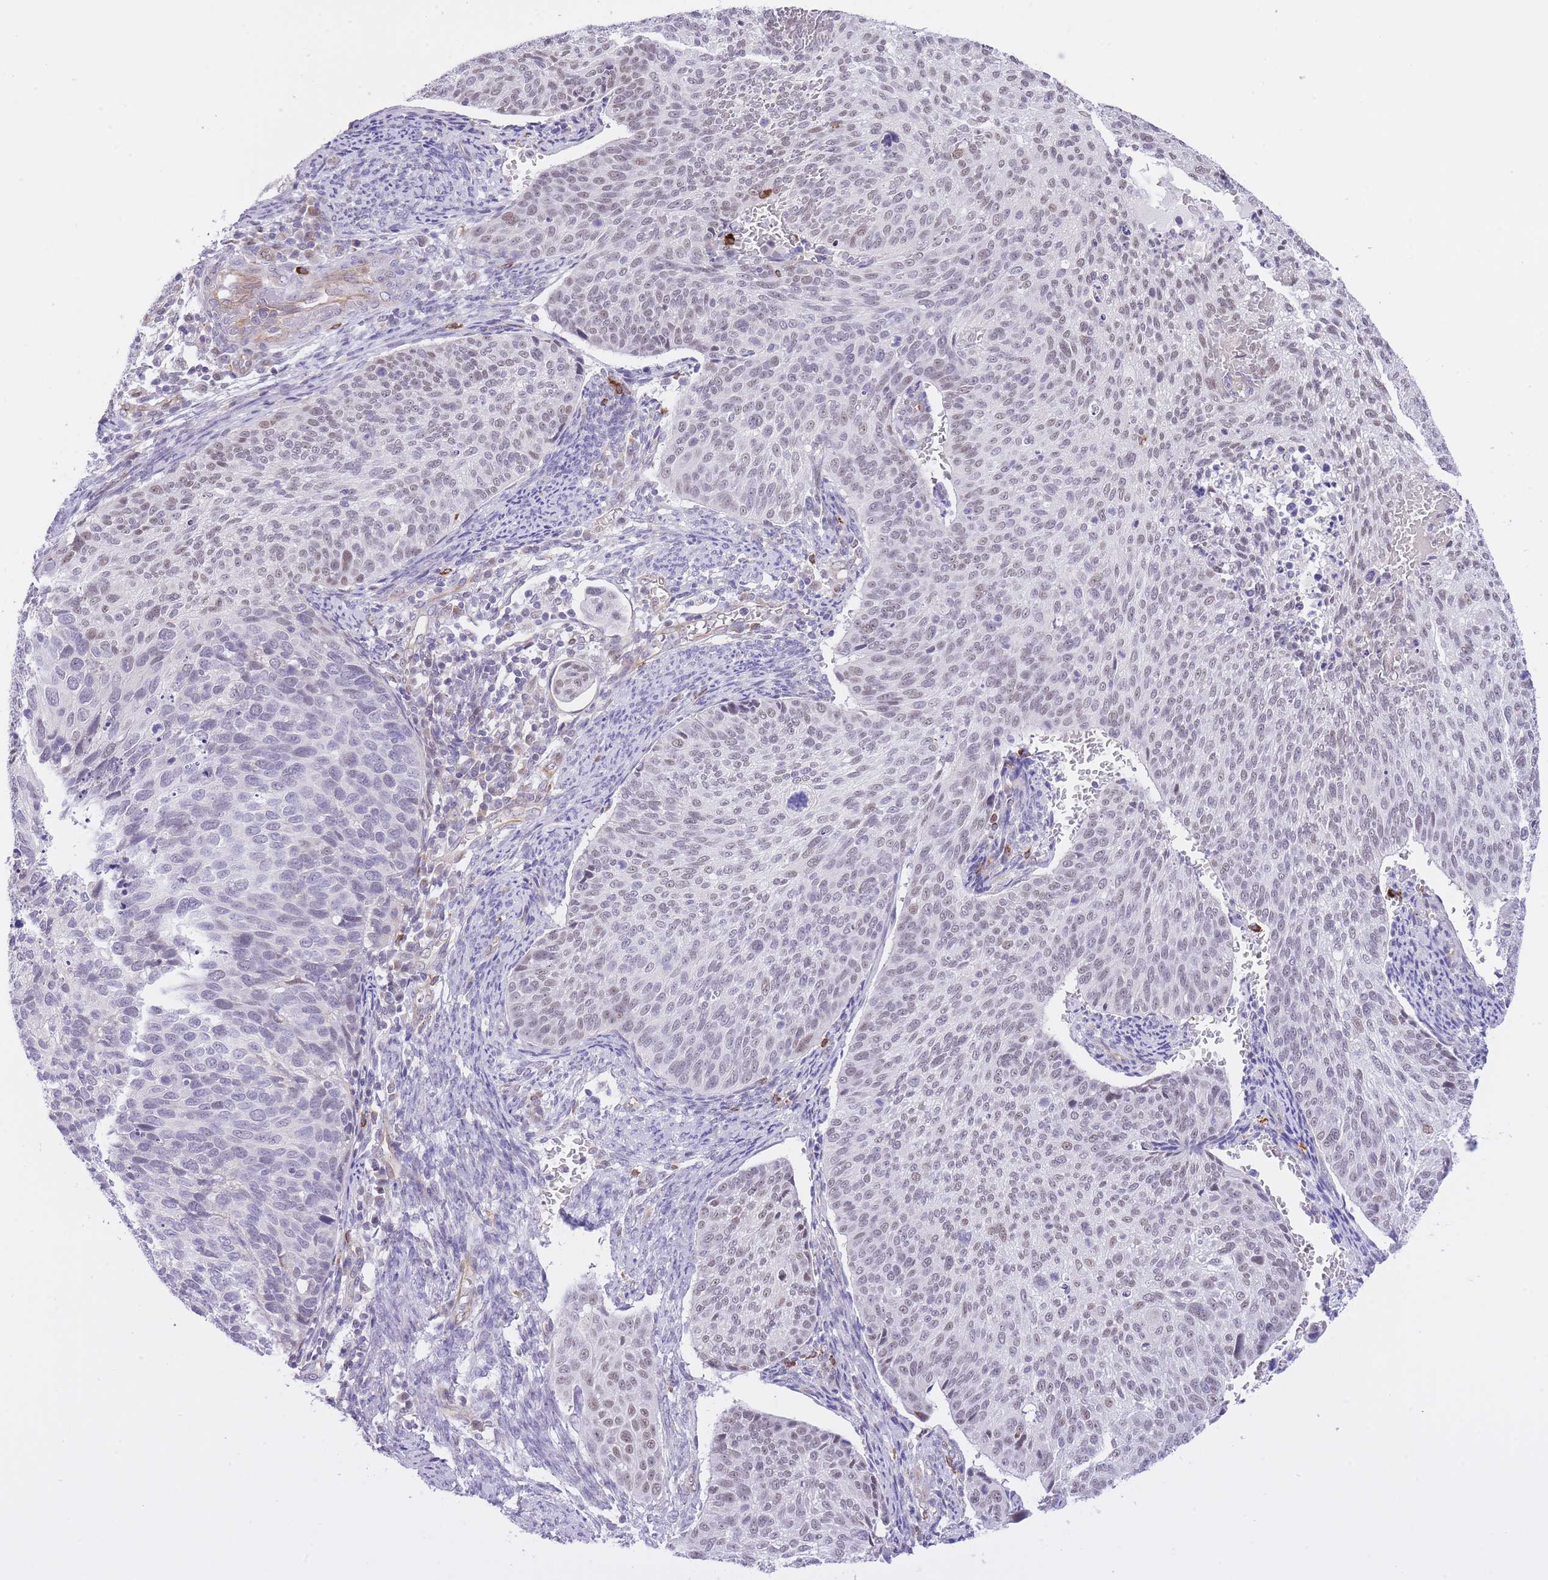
{"staining": {"intensity": "weak", "quantity": ">75%", "location": "nuclear"}, "tissue": "cervical cancer", "cell_type": "Tumor cells", "image_type": "cancer", "snomed": [{"axis": "morphology", "description": "Squamous cell carcinoma, NOS"}, {"axis": "topography", "description": "Cervix"}], "caption": "Tumor cells show low levels of weak nuclear staining in approximately >75% of cells in cervical cancer.", "gene": "MEIOSIN", "patient": {"sex": "female", "age": 70}}